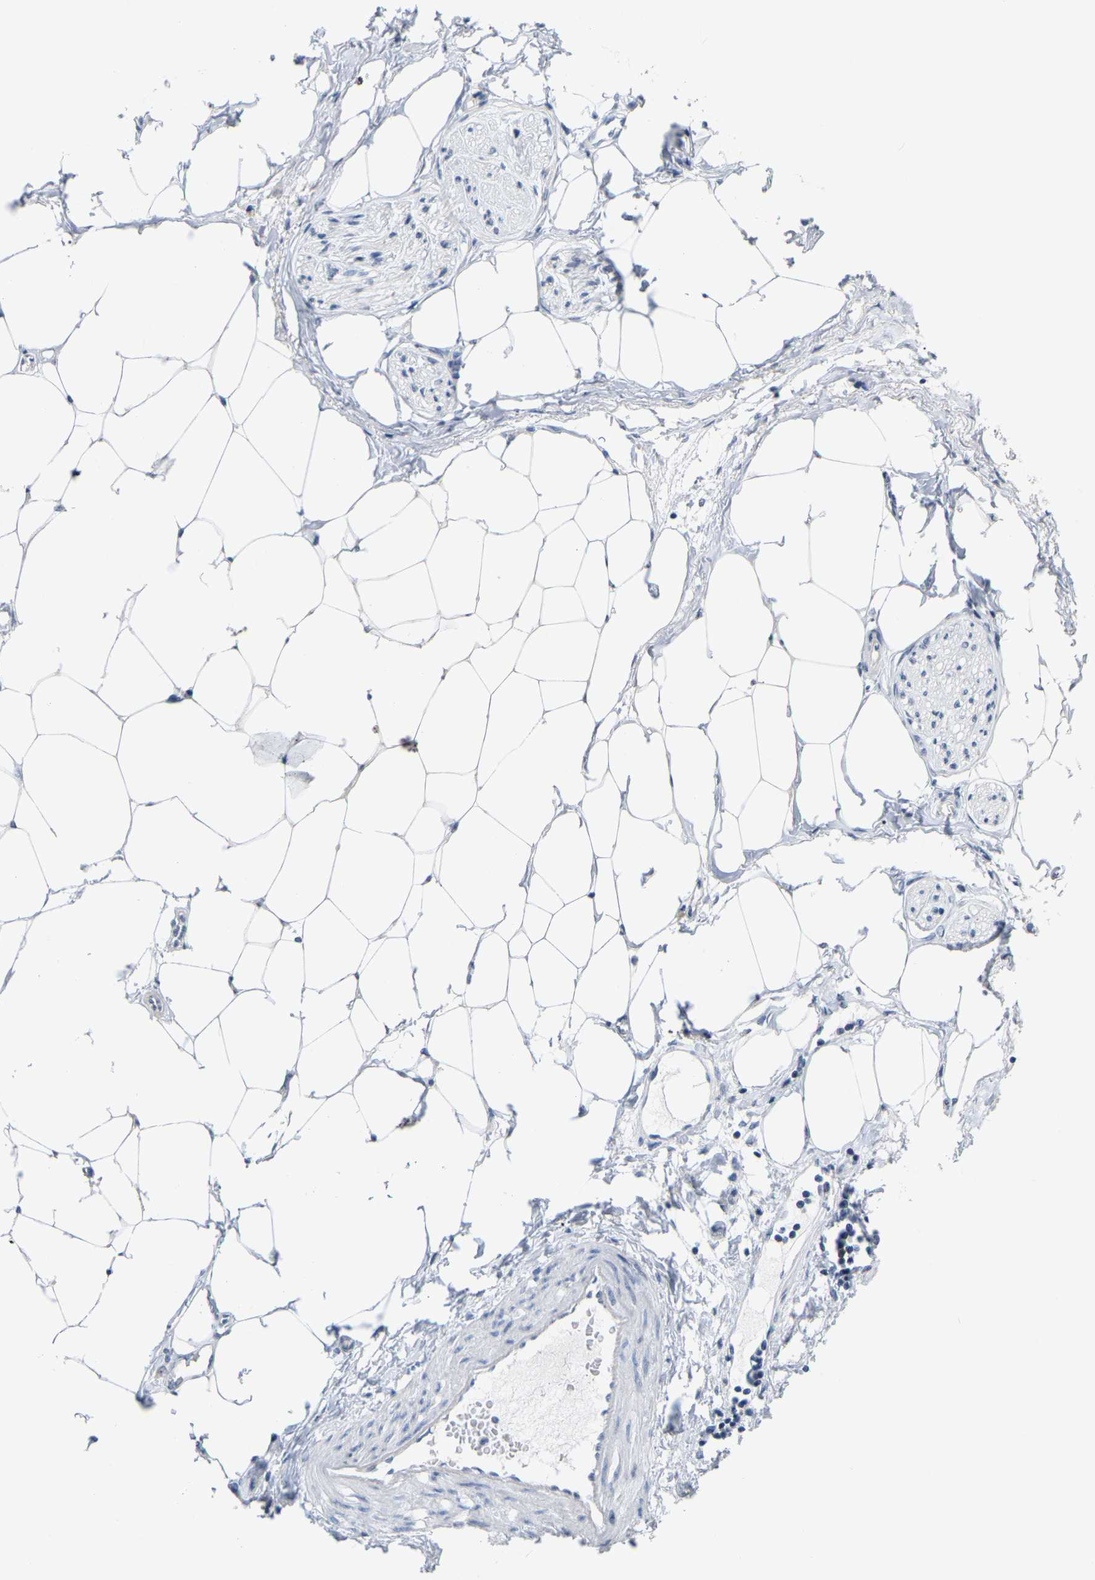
{"staining": {"intensity": "weak", "quantity": "25%-75%", "location": "cytoplasmic/membranous"}, "tissue": "adipose tissue", "cell_type": "Adipocytes", "image_type": "normal", "snomed": [{"axis": "morphology", "description": "Normal tissue, NOS"}, {"axis": "morphology", "description": "Adenocarcinoma, NOS"}, {"axis": "topography", "description": "Colon"}, {"axis": "topography", "description": "Peripheral nerve tissue"}], "caption": "Immunohistochemistry (IHC) of unremarkable adipose tissue exhibits low levels of weak cytoplasmic/membranous expression in about 25%-75% of adipocytes.", "gene": "ABTB2", "patient": {"sex": "male", "age": 14}}